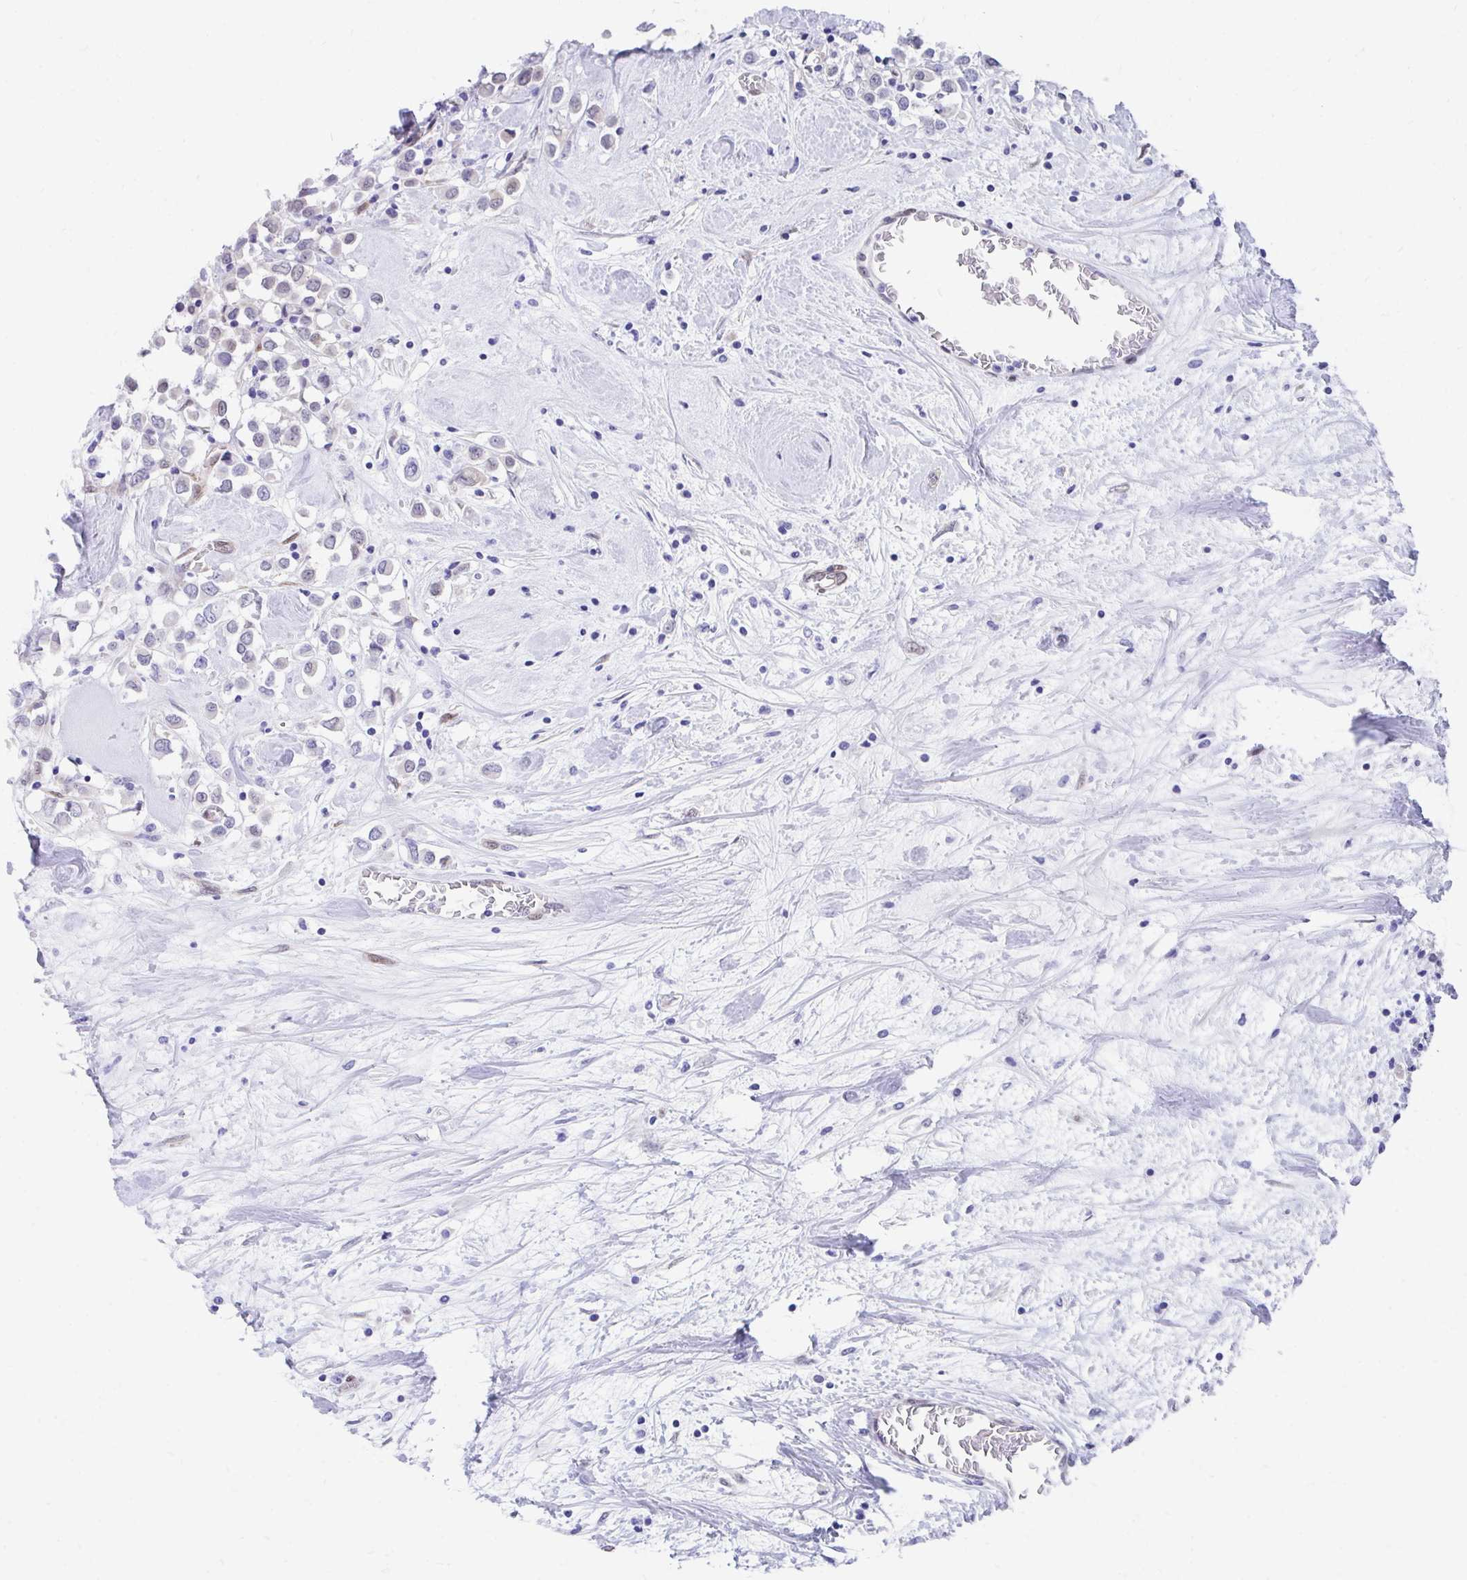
{"staining": {"intensity": "negative", "quantity": "none", "location": "none"}, "tissue": "breast cancer", "cell_type": "Tumor cells", "image_type": "cancer", "snomed": [{"axis": "morphology", "description": "Duct carcinoma"}, {"axis": "topography", "description": "Breast"}], "caption": "This photomicrograph is of breast cancer stained with immunohistochemistry (IHC) to label a protein in brown with the nuclei are counter-stained blue. There is no expression in tumor cells.", "gene": "RBPMS", "patient": {"sex": "female", "age": 61}}